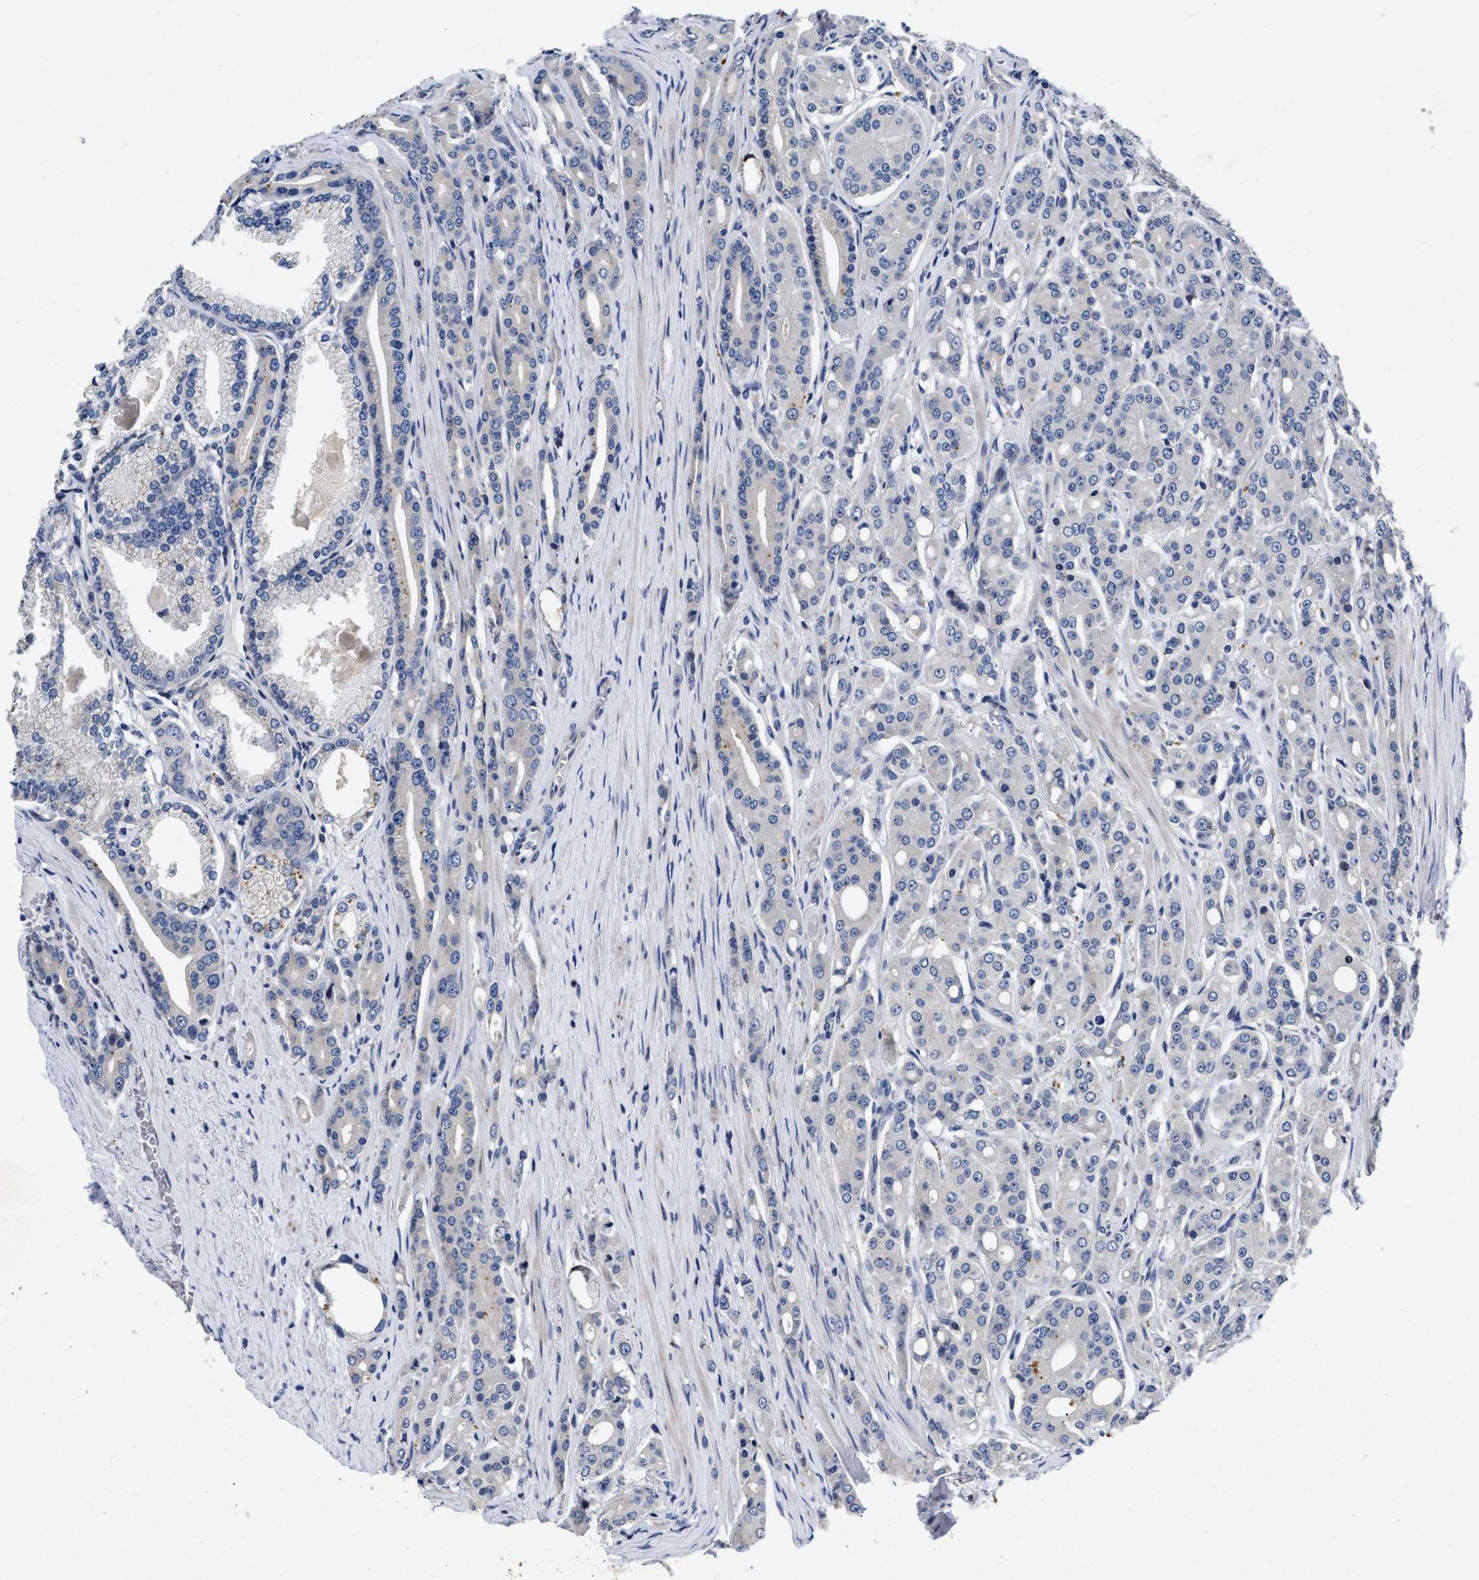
{"staining": {"intensity": "negative", "quantity": "none", "location": "none"}, "tissue": "prostate cancer", "cell_type": "Tumor cells", "image_type": "cancer", "snomed": [{"axis": "morphology", "description": "Adenocarcinoma, High grade"}, {"axis": "topography", "description": "Prostate"}], "caption": "Human prostate cancer stained for a protein using immunohistochemistry exhibits no expression in tumor cells.", "gene": "LAD1", "patient": {"sex": "male", "age": 71}}